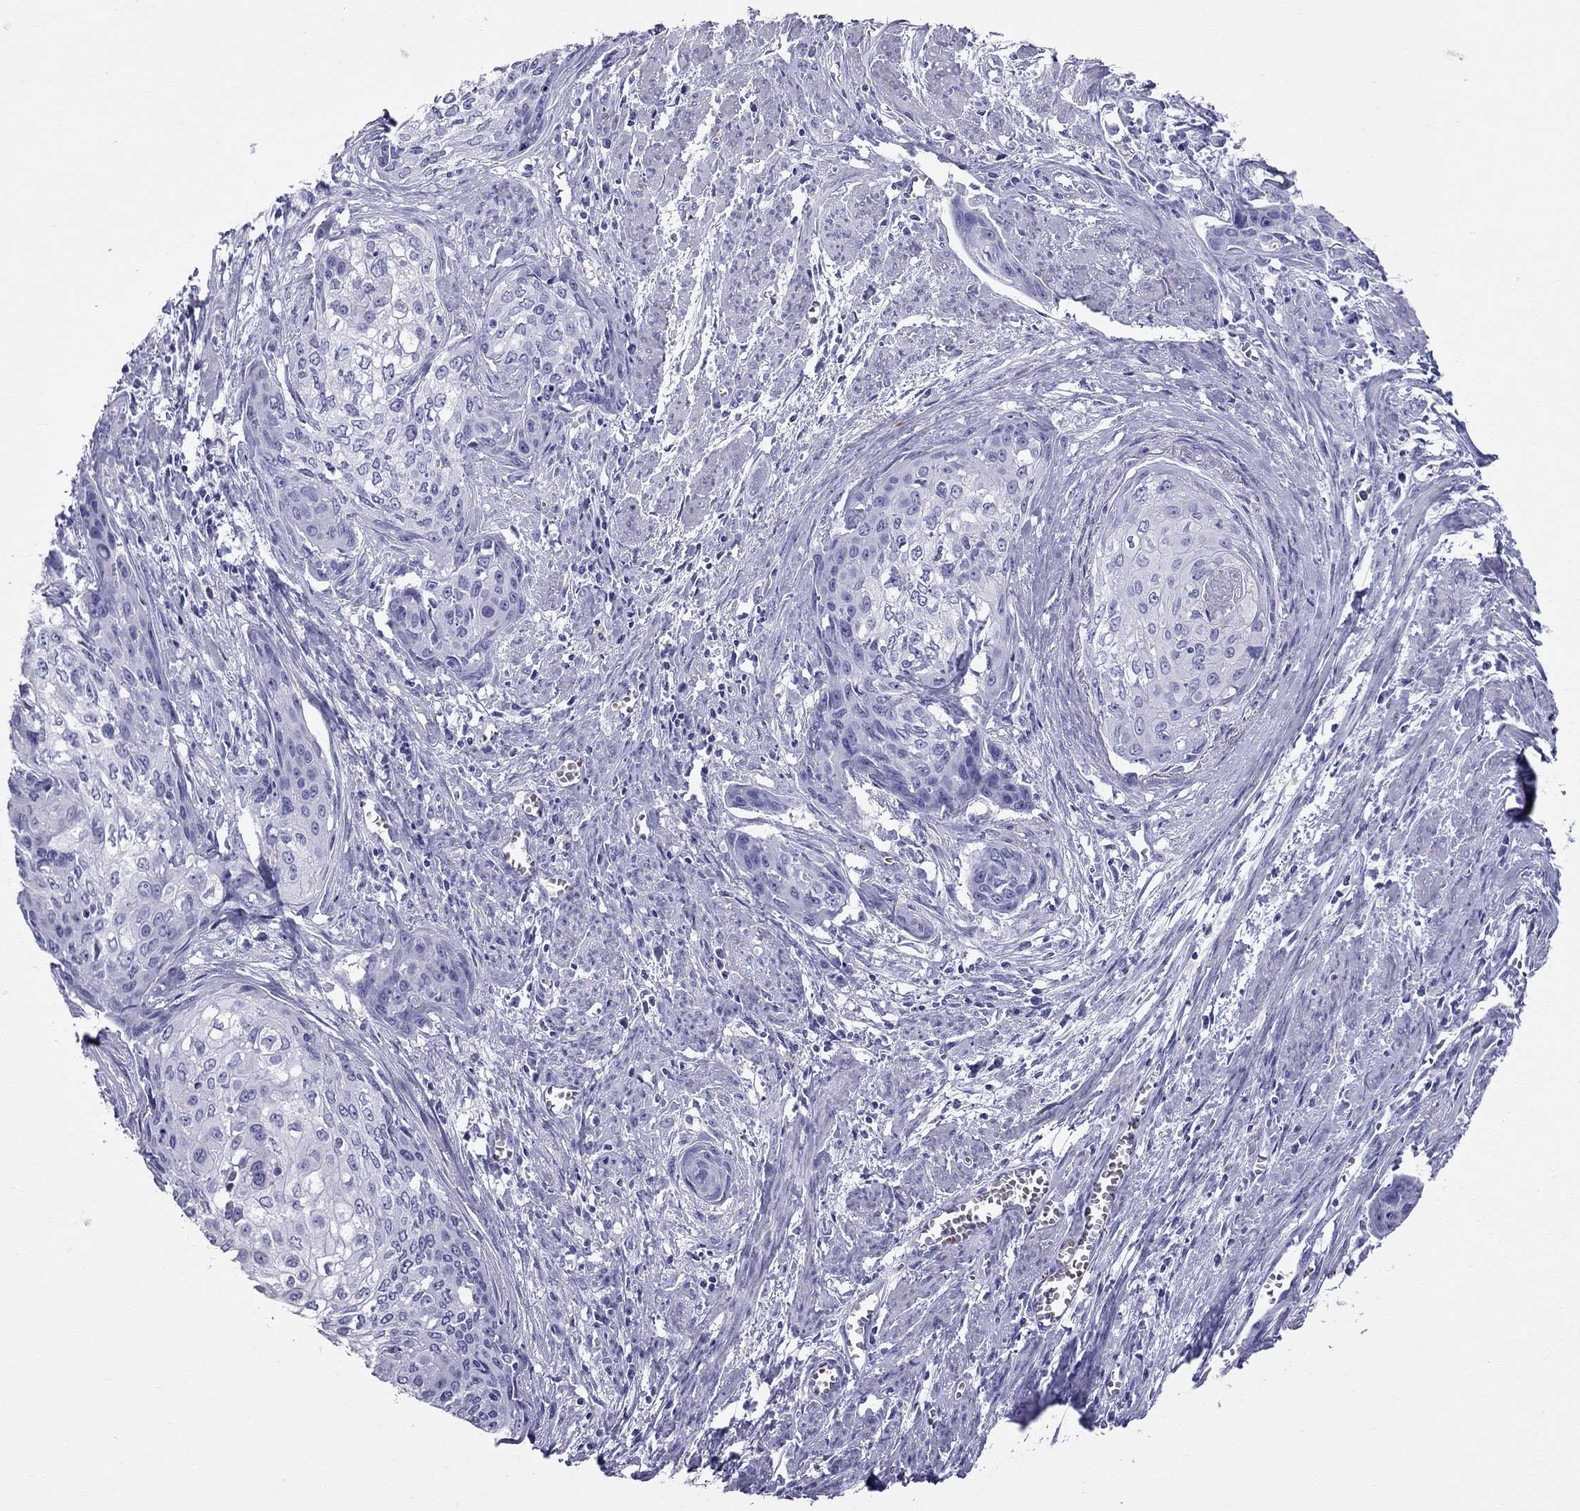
{"staining": {"intensity": "negative", "quantity": "none", "location": "none"}, "tissue": "cervical cancer", "cell_type": "Tumor cells", "image_type": "cancer", "snomed": [{"axis": "morphology", "description": "Squamous cell carcinoma, NOS"}, {"axis": "topography", "description": "Cervix"}], "caption": "An immunohistochemistry (IHC) histopathology image of cervical cancer (squamous cell carcinoma) is shown. There is no staining in tumor cells of cervical cancer (squamous cell carcinoma). (DAB immunohistochemistry (IHC), high magnification).", "gene": "DNAAF6", "patient": {"sex": "female", "age": 58}}